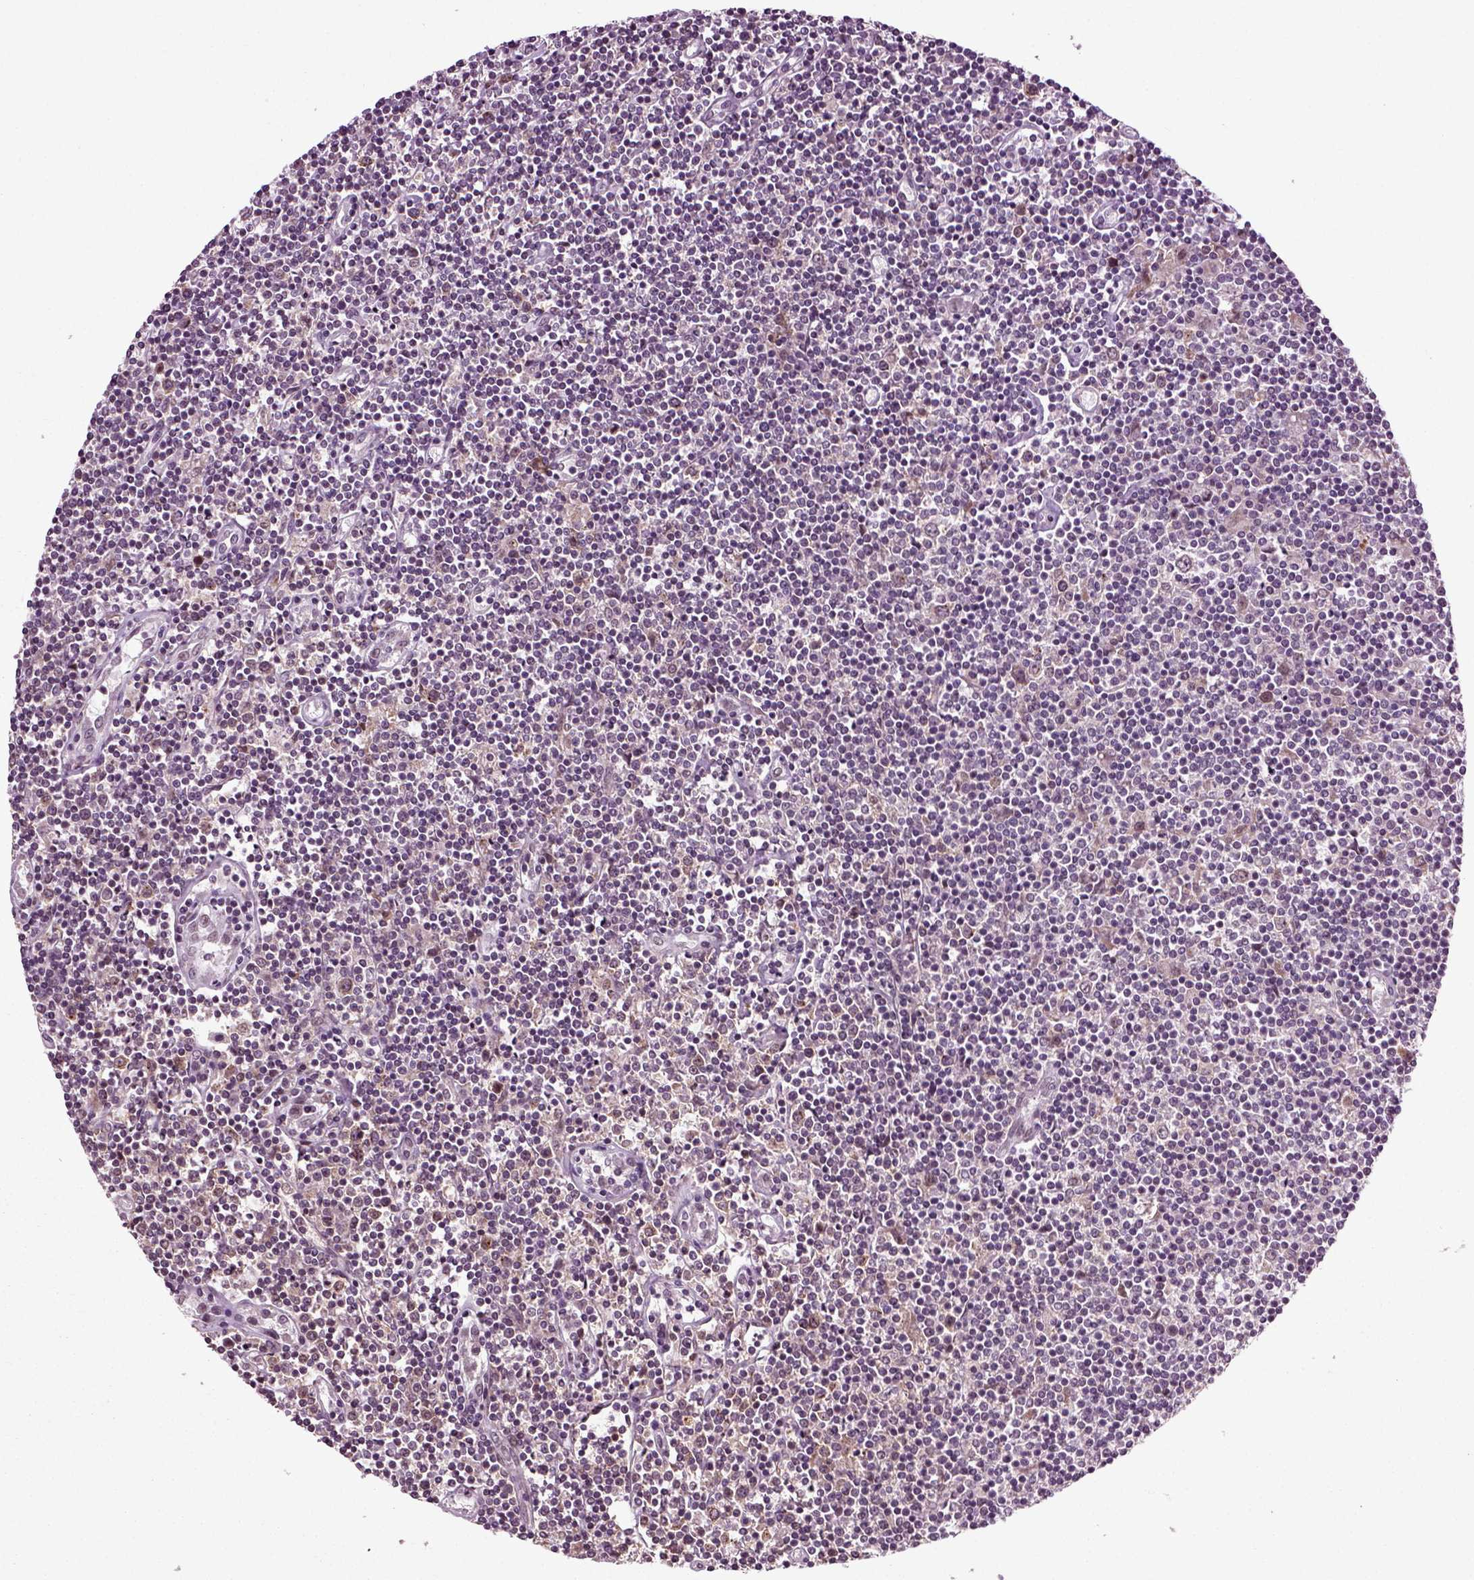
{"staining": {"intensity": "negative", "quantity": "none", "location": "none"}, "tissue": "lymphoma", "cell_type": "Tumor cells", "image_type": "cancer", "snomed": [{"axis": "morphology", "description": "Hodgkin's disease, NOS"}, {"axis": "topography", "description": "Lymph node"}], "caption": "Immunohistochemistry (IHC) micrograph of Hodgkin's disease stained for a protein (brown), which reveals no expression in tumor cells.", "gene": "KNSTRN", "patient": {"sex": "male", "age": 40}}